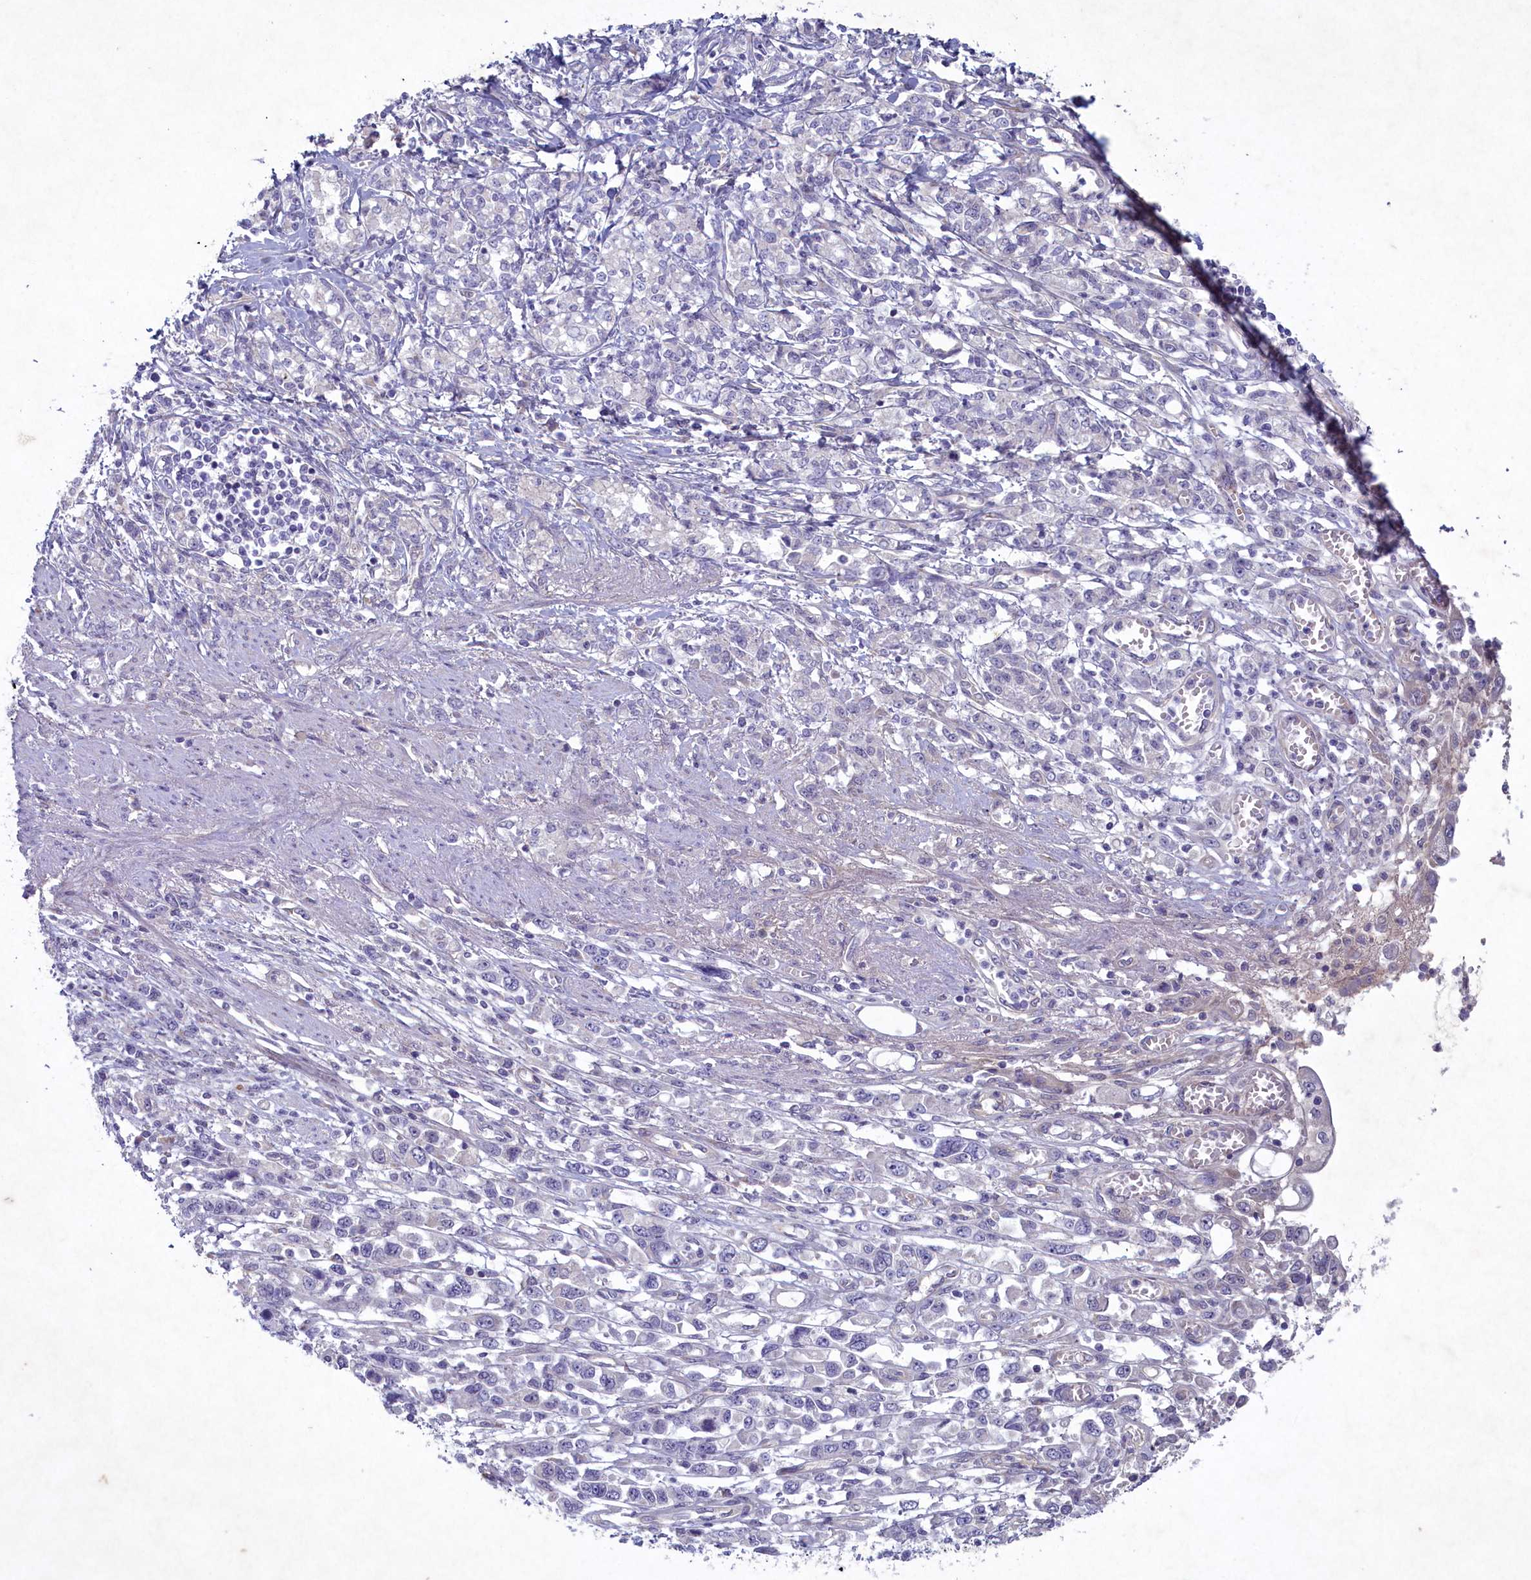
{"staining": {"intensity": "negative", "quantity": "none", "location": "none"}, "tissue": "stomach cancer", "cell_type": "Tumor cells", "image_type": "cancer", "snomed": [{"axis": "morphology", "description": "Adenocarcinoma, NOS"}, {"axis": "topography", "description": "Stomach"}], "caption": "Tumor cells are negative for brown protein staining in stomach cancer (adenocarcinoma).", "gene": "PLEKHG6", "patient": {"sex": "female", "age": 76}}